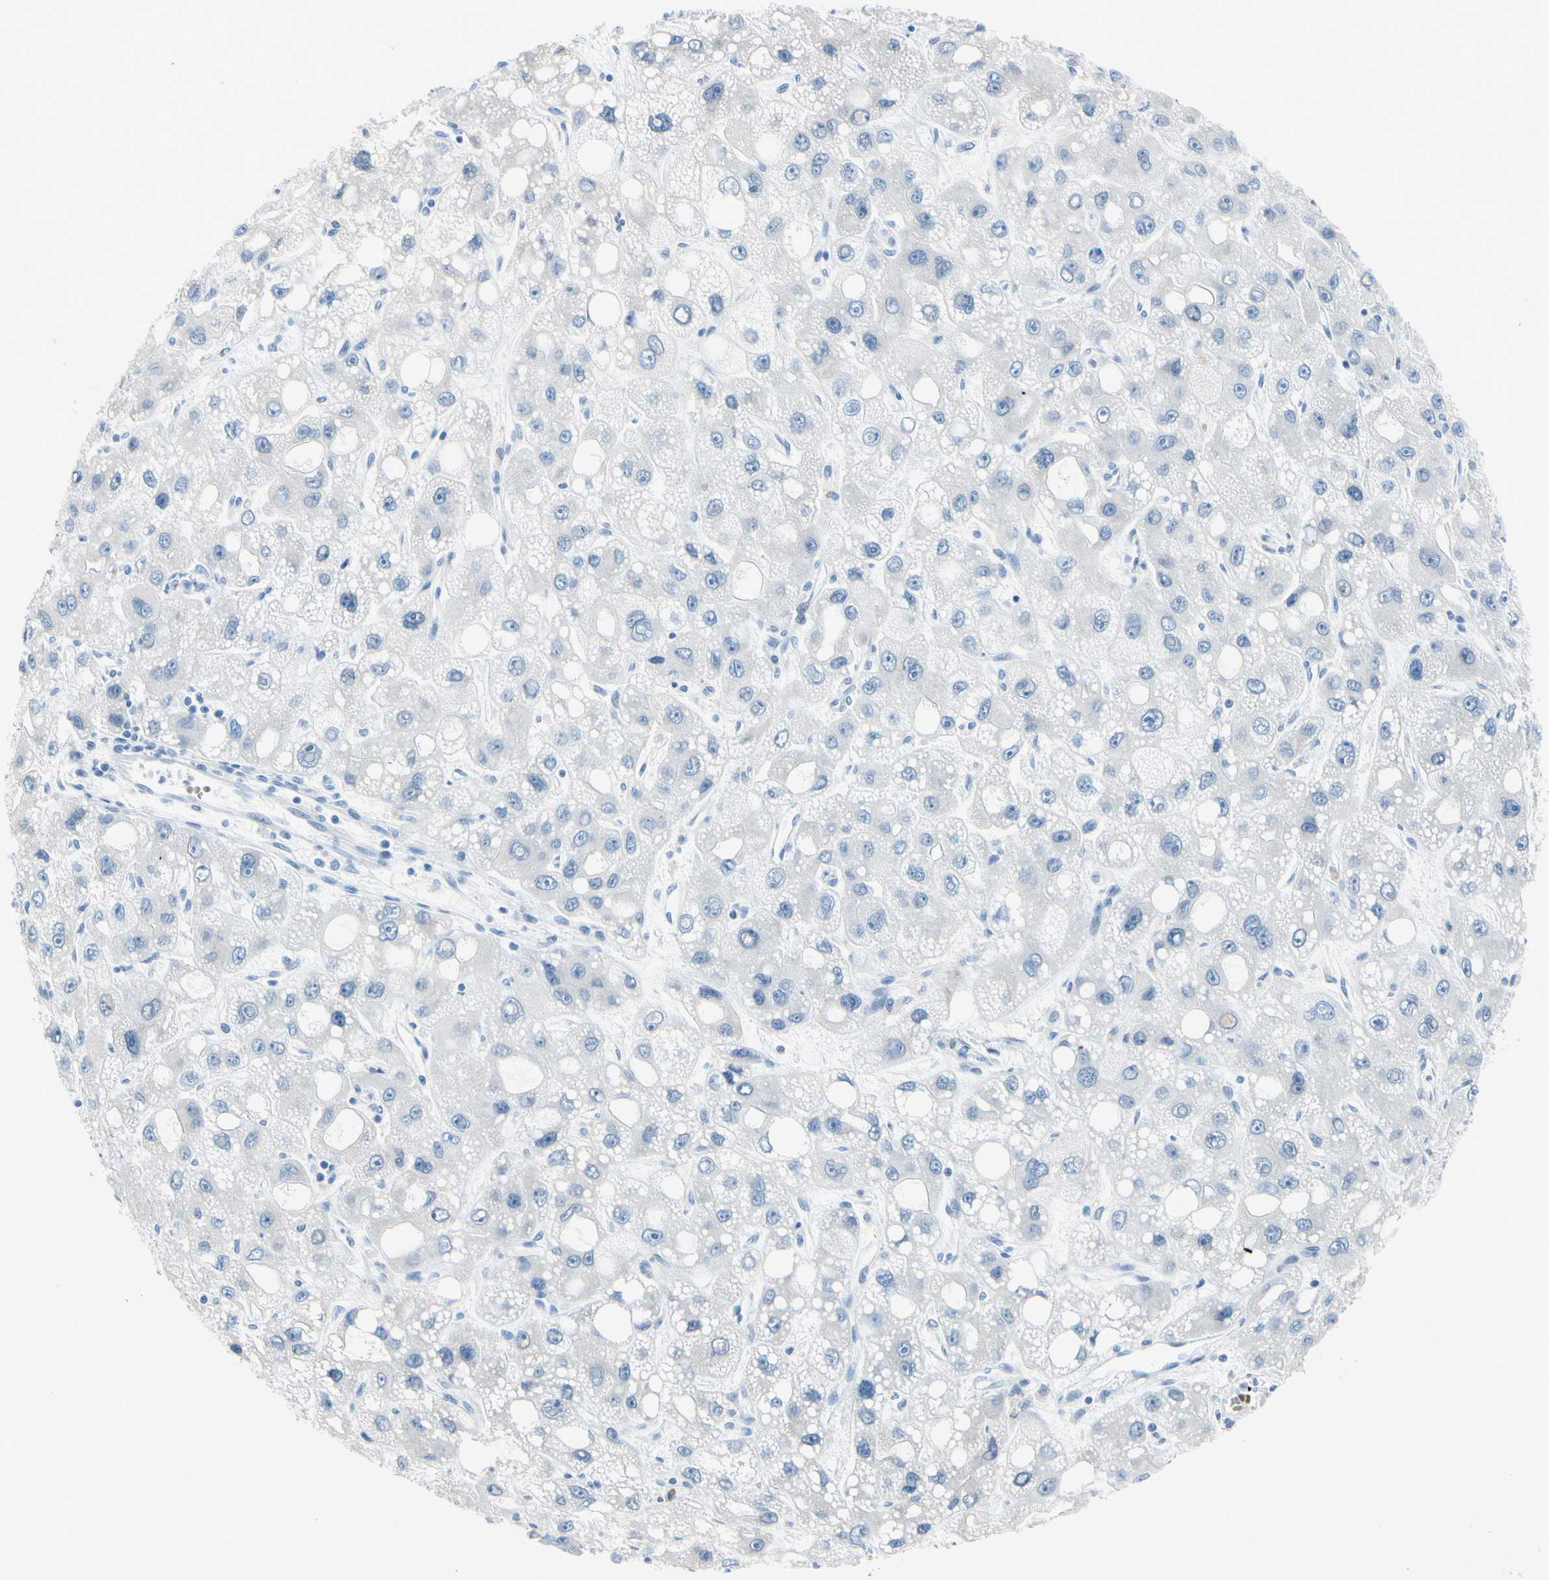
{"staining": {"intensity": "negative", "quantity": "none", "location": "none"}, "tissue": "liver cancer", "cell_type": "Tumor cells", "image_type": "cancer", "snomed": [{"axis": "morphology", "description": "Carcinoma, Hepatocellular, NOS"}, {"axis": "topography", "description": "Liver"}], "caption": "IHC photomicrograph of liver cancer (hepatocellular carcinoma) stained for a protein (brown), which reveals no positivity in tumor cells.", "gene": "FCER2", "patient": {"sex": "male", "age": 55}}